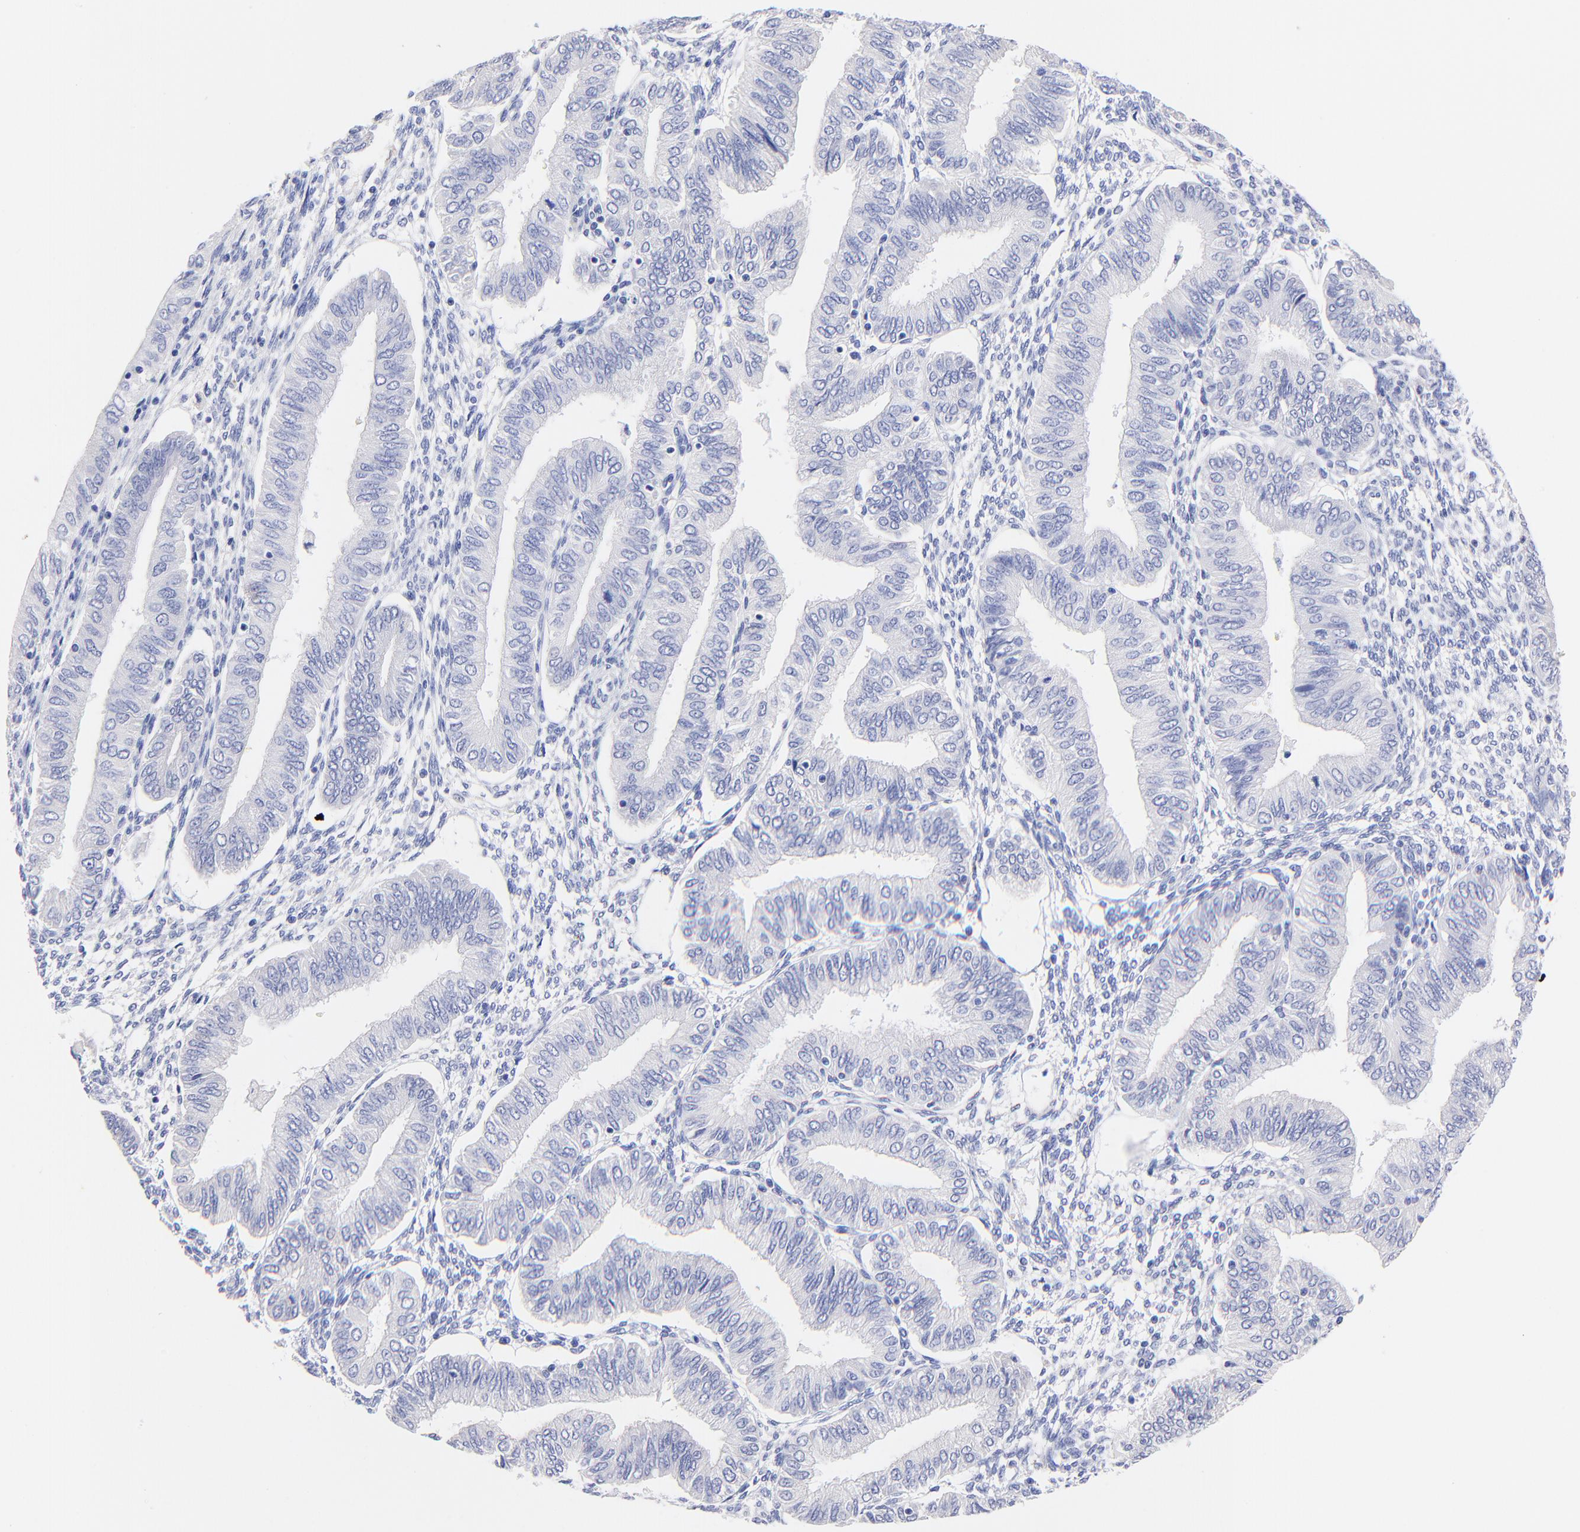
{"staining": {"intensity": "negative", "quantity": "none", "location": "none"}, "tissue": "endometrial cancer", "cell_type": "Tumor cells", "image_type": "cancer", "snomed": [{"axis": "morphology", "description": "Adenocarcinoma, NOS"}, {"axis": "topography", "description": "Endometrium"}], "caption": "The histopathology image shows no significant expression in tumor cells of endometrial cancer (adenocarcinoma).", "gene": "RAB3A", "patient": {"sex": "female", "age": 51}}